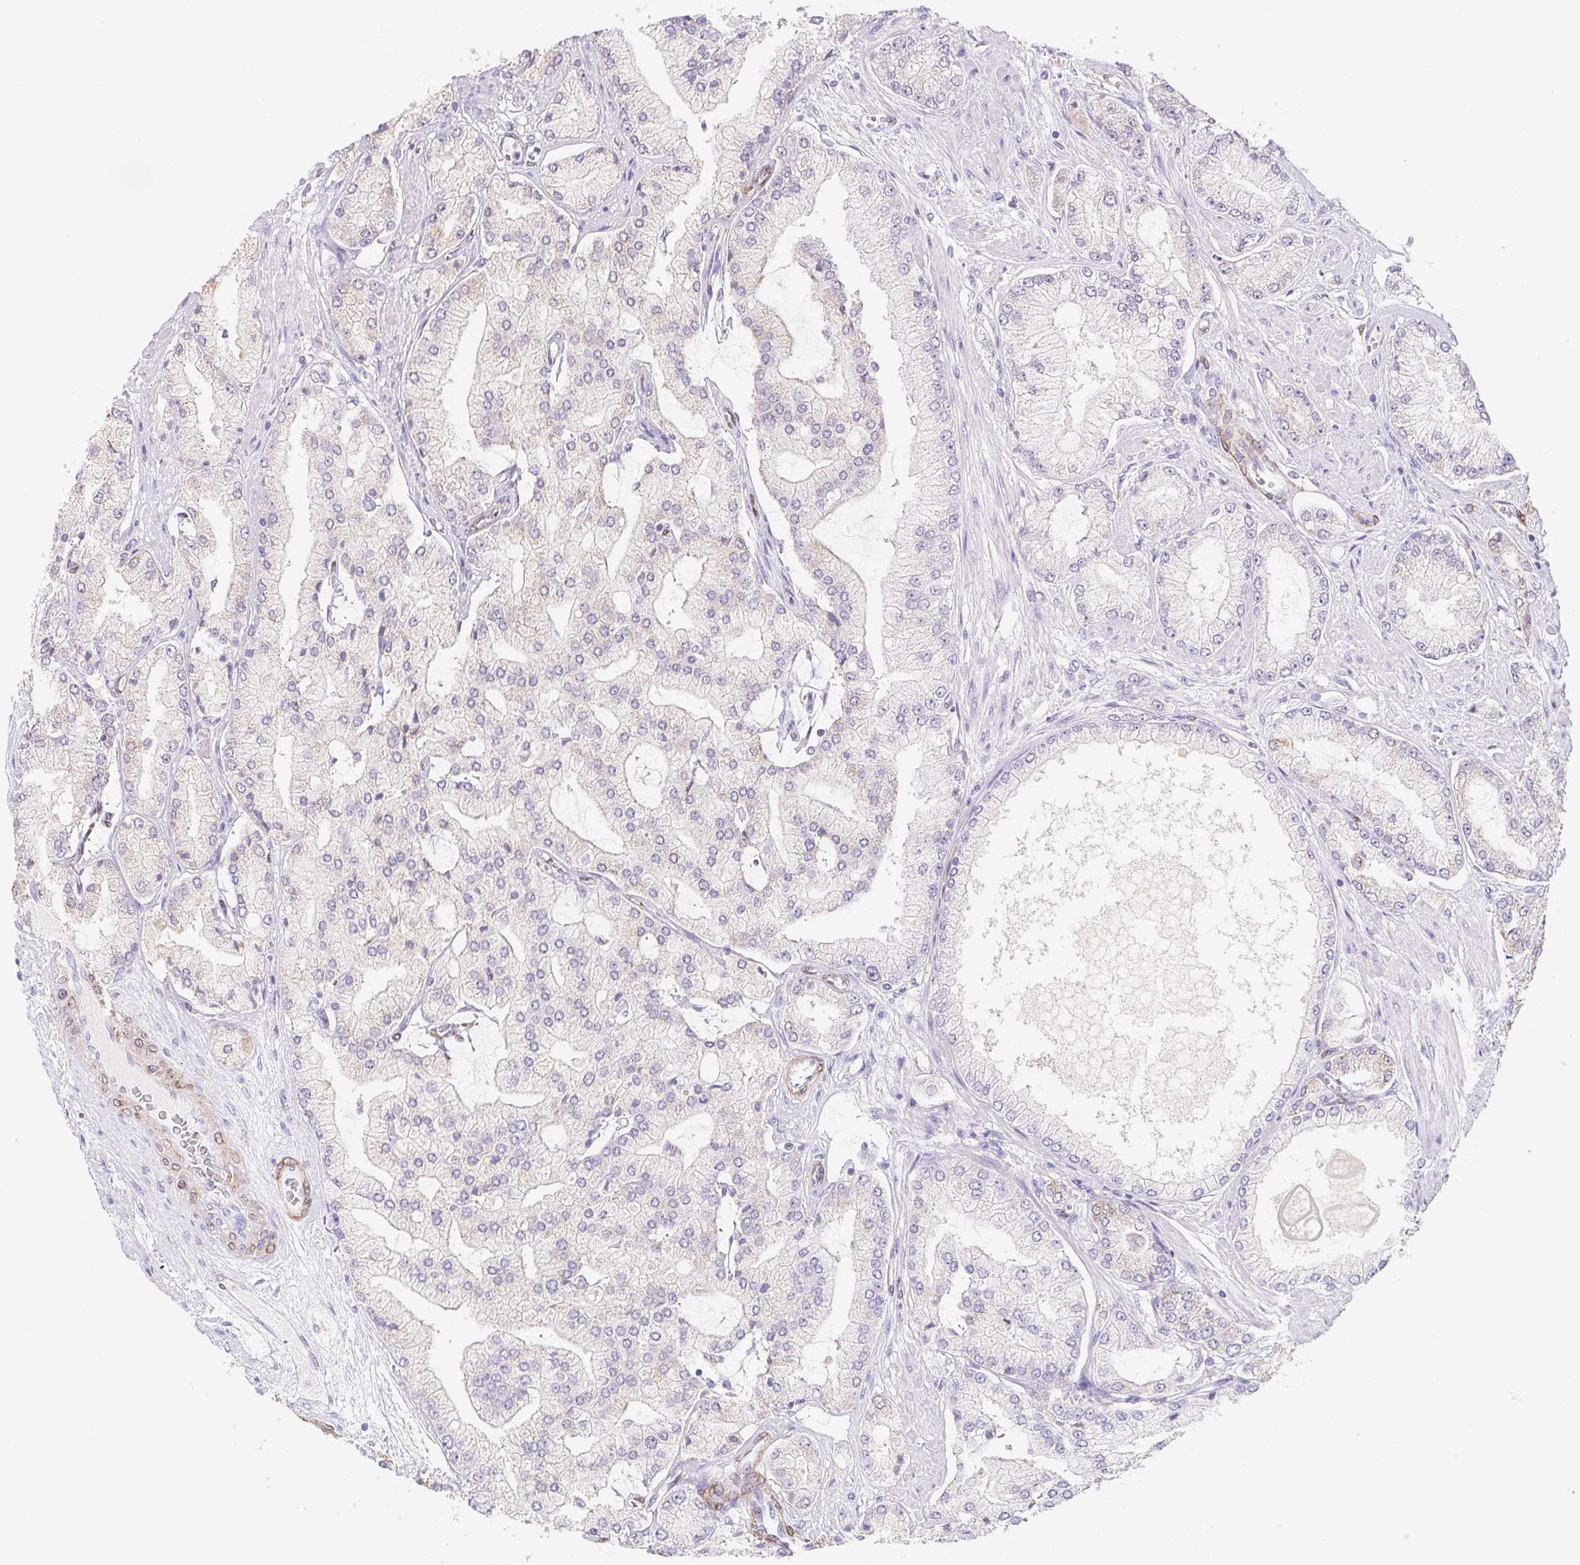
{"staining": {"intensity": "negative", "quantity": "none", "location": "none"}, "tissue": "prostate cancer", "cell_type": "Tumor cells", "image_type": "cancer", "snomed": [{"axis": "morphology", "description": "Adenocarcinoma, High grade"}, {"axis": "topography", "description": "Prostate"}], "caption": "Image shows no significant protein positivity in tumor cells of prostate cancer. (DAB IHC visualized using brightfield microscopy, high magnification).", "gene": "HRC", "patient": {"sex": "male", "age": 68}}